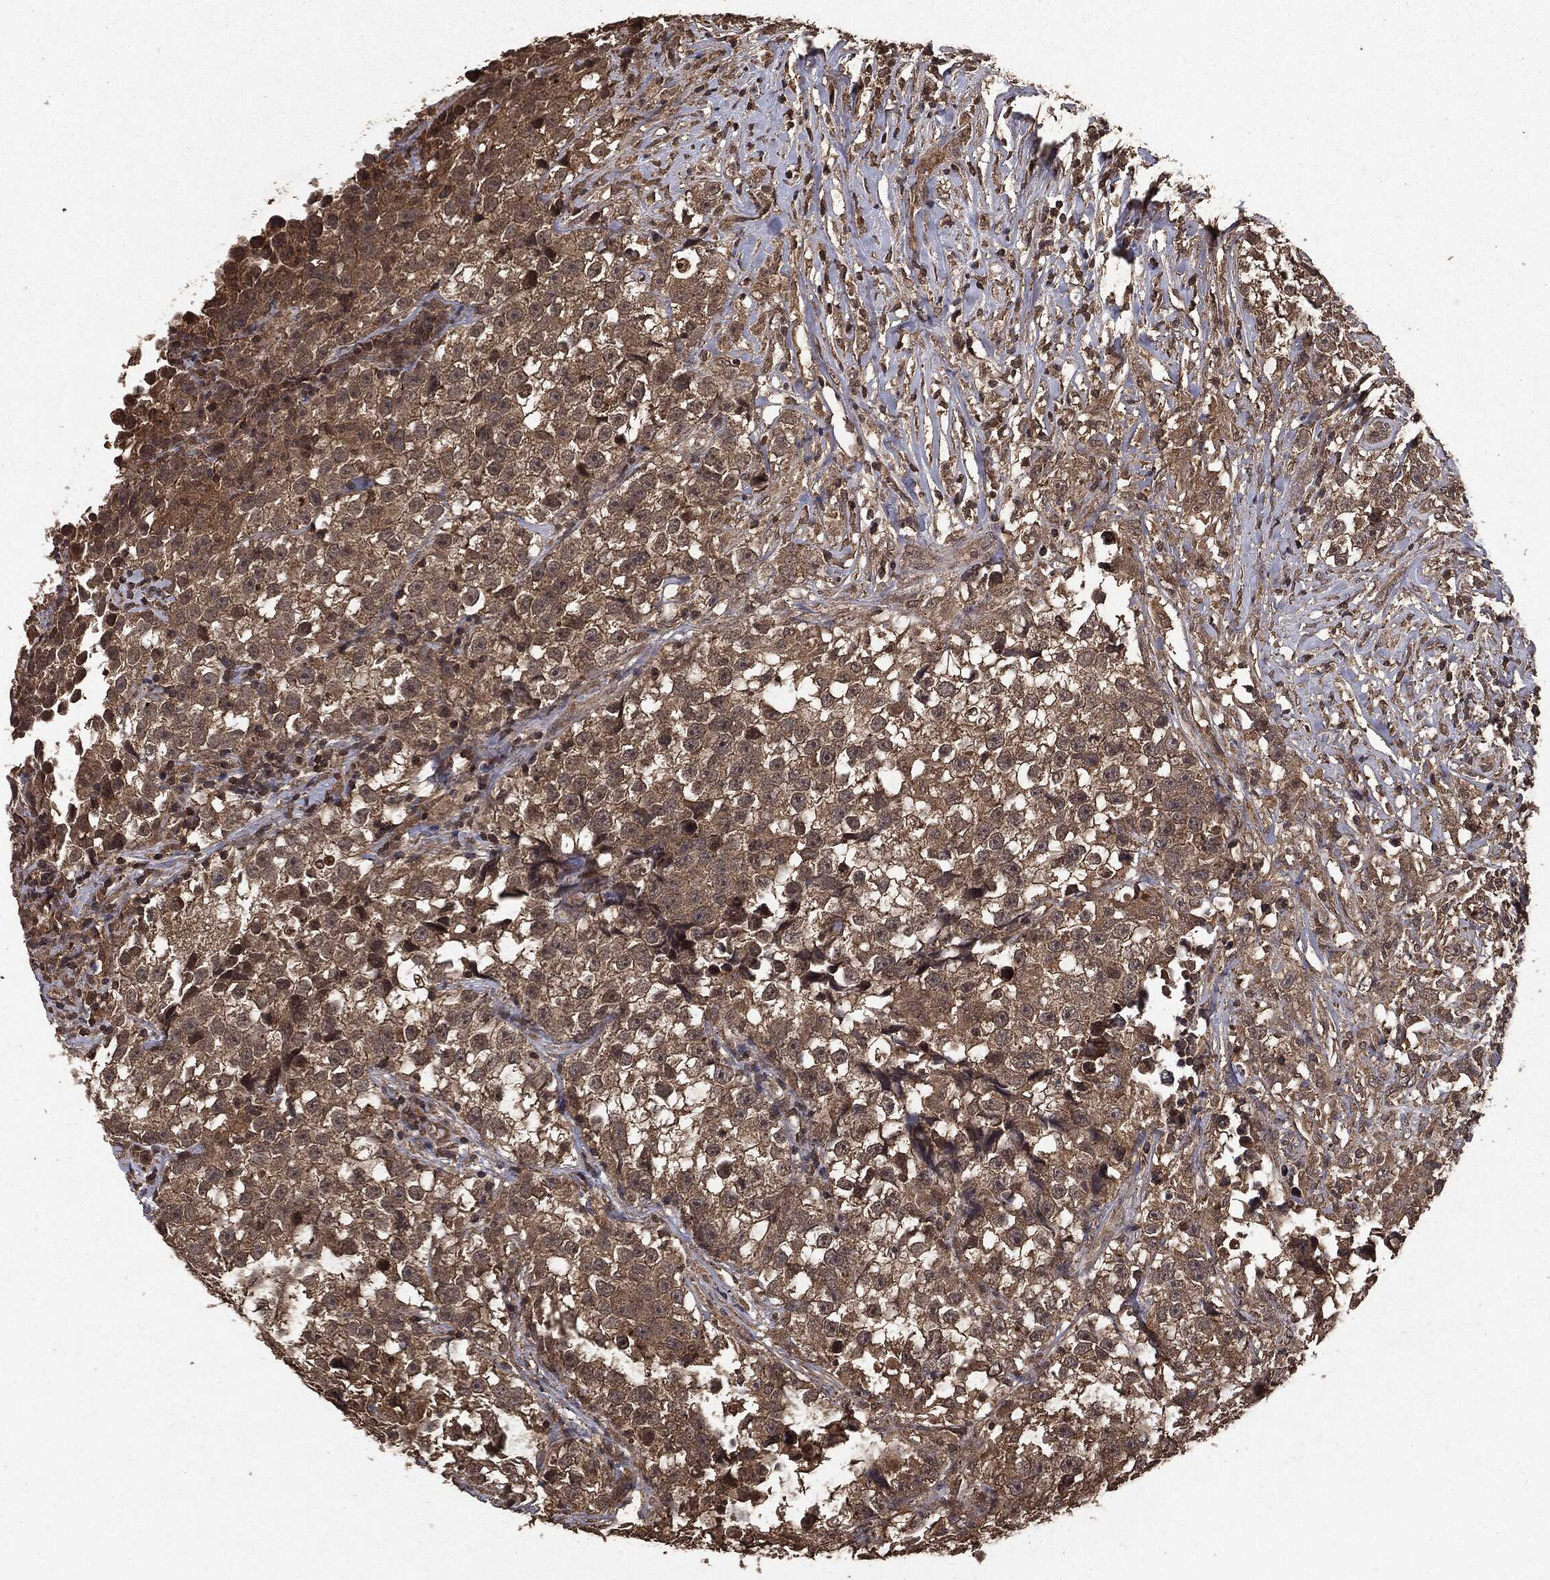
{"staining": {"intensity": "moderate", "quantity": ">75%", "location": "cytoplasmic/membranous"}, "tissue": "testis cancer", "cell_type": "Tumor cells", "image_type": "cancer", "snomed": [{"axis": "morphology", "description": "Seminoma, NOS"}, {"axis": "topography", "description": "Testis"}], "caption": "Immunohistochemistry micrograph of neoplastic tissue: seminoma (testis) stained using immunohistochemistry exhibits medium levels of moderate protein expression localized specifically in the cytoplasmic/membranous of tumor cells, appearing as a cytoplasmic/membranous brown color.", "gene": "NME1", "patient": {"sex": "male", "age": 46}}